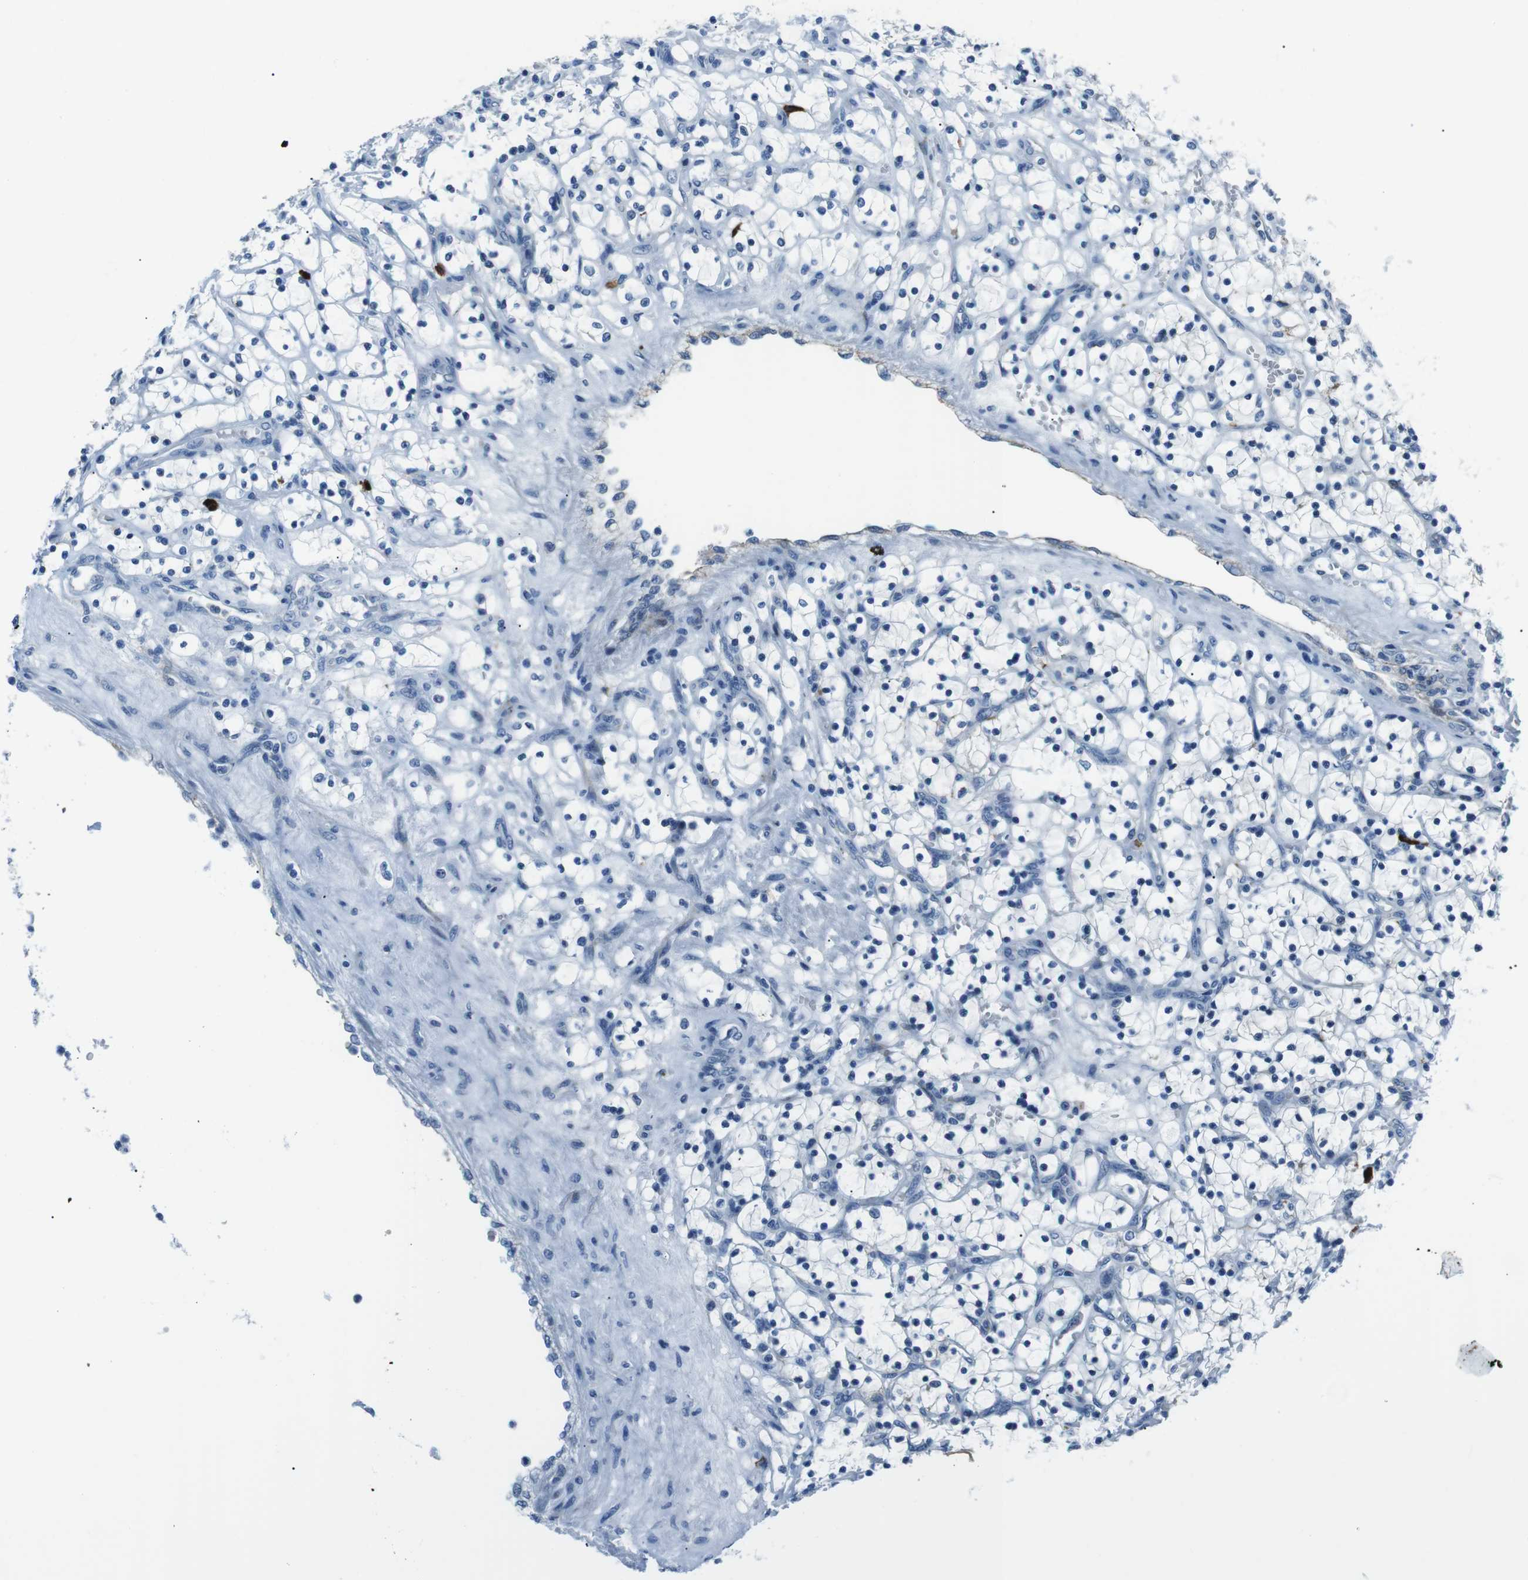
{"staining": {"intensity": "weak", "quantity": "<25%", "location": "cytoplasmic/membranous"}, "tissue": "renal cancer", "cell_type": "Tumor cells", "image_type": "cancer", "snomed": [{"axis": "morphology", "description": "Adenocarcinoma, NOS"}, {"axis": "topography", "description": "Kidney"}], "caption": "Tumor cells show no significant protein expression in renal cancer. (DAB (3,3'-diaminobenzidine) IHC, high magnification).", "gene": "CSF2RA", "patient": {"sex": "female", "age": 69}}